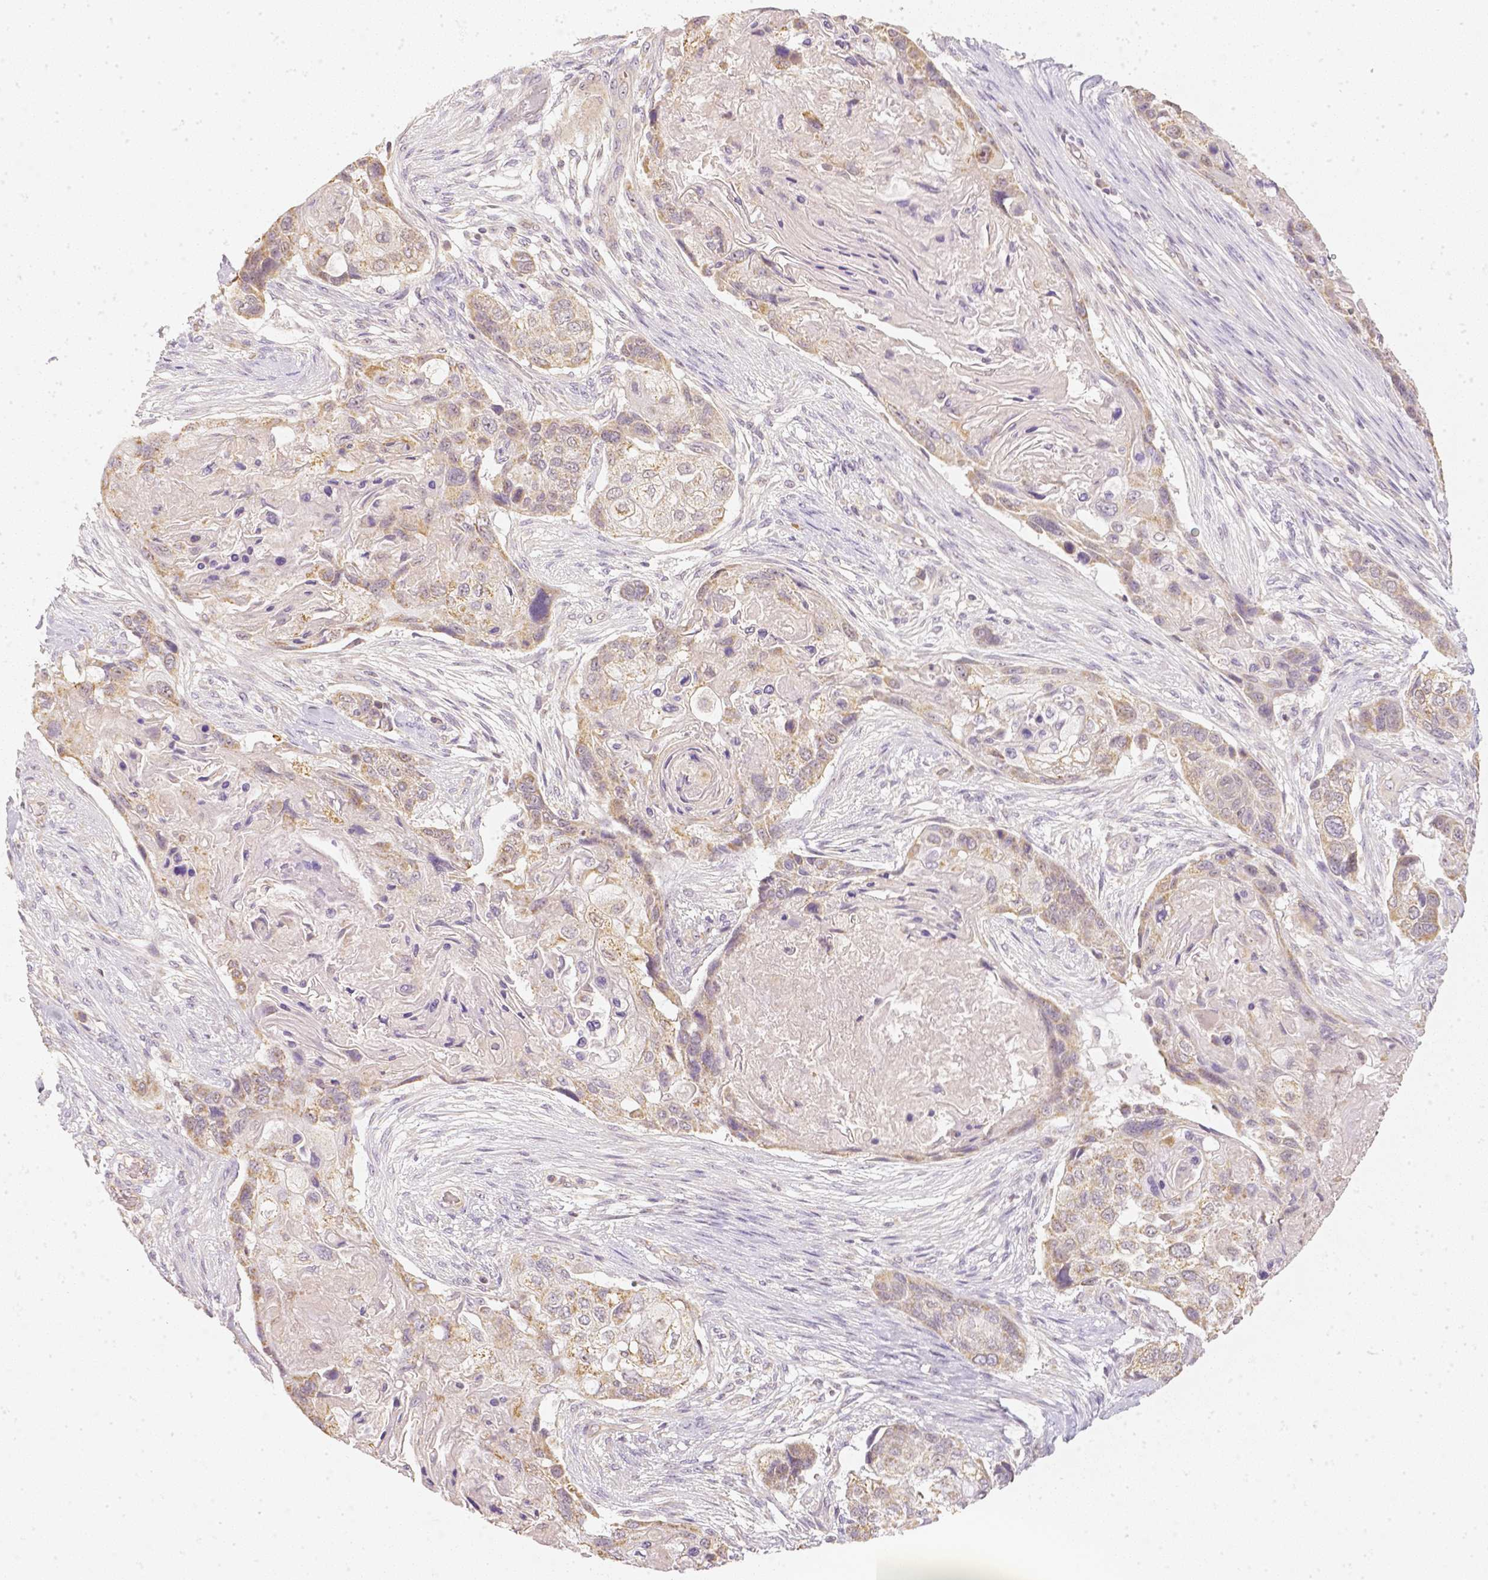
{"staining": {"intensity": "weak", "quantity": ">75%", "location": "cytoplasmic/membranous"}, "tissue": "lung cancer", "cell_type": "Tumor cells", "image_type": "cancer", "snomed": [{"axis": "morphology", "description": "Squamous cell carcinoma, NOS"}, {"axis": "topography", "description": "Lung"}], "caption": "Immunohistochemistry (IHC) staining of lung squamous cell carcinoma, which reveals low levels of weak cytoplasmic/membranous positivity in about >75% of tumor cells indicating weak cytoplasmic/membranous protein positivity. The staining was performed using DAB (brown) for protein detection and nuclei were counterstained in hematoxylin (blue).", "gene": "NVL", "patient": {"sex": "male", "age": 69}}